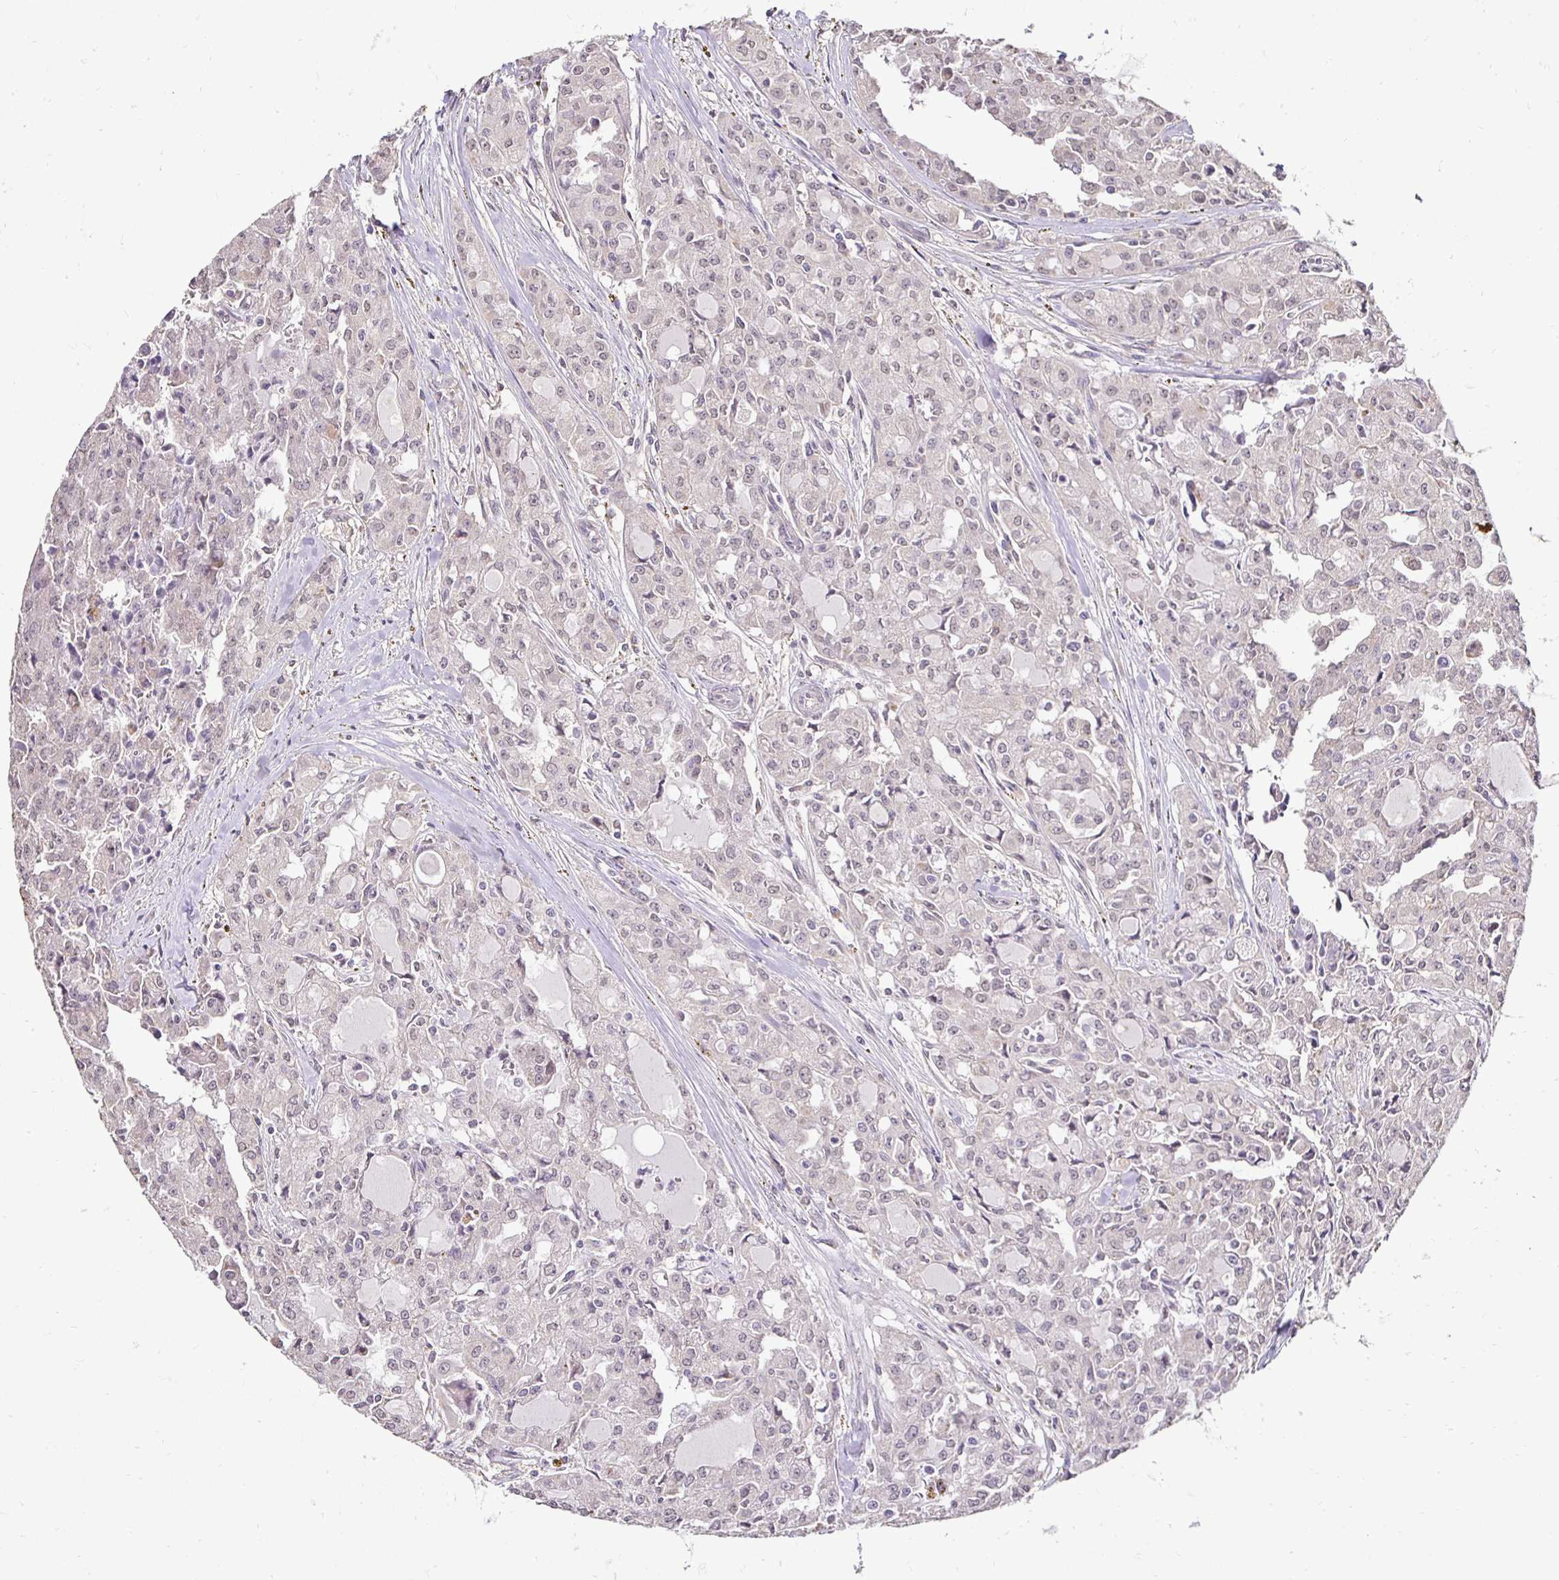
{"staining": {"intensity": "weak", "quantity": "<25%", "location": "nuclear"}, "tissue": "head and neck cancer", "cell_type": "Tumor cells", "image_type": "cancer", "snomed": [{"axis": "morphology", "description": "Adenocarcinoma, NOS"}, {"axis": "topography", "description": "Head-Neck"}], "caption": "Immunohistochemical staining of head and neck adenocarcinoma exhibits no significant staining in tumor cells.", "gene": "RHEBL1", "patient": {"sex": "male", "age": 64}}